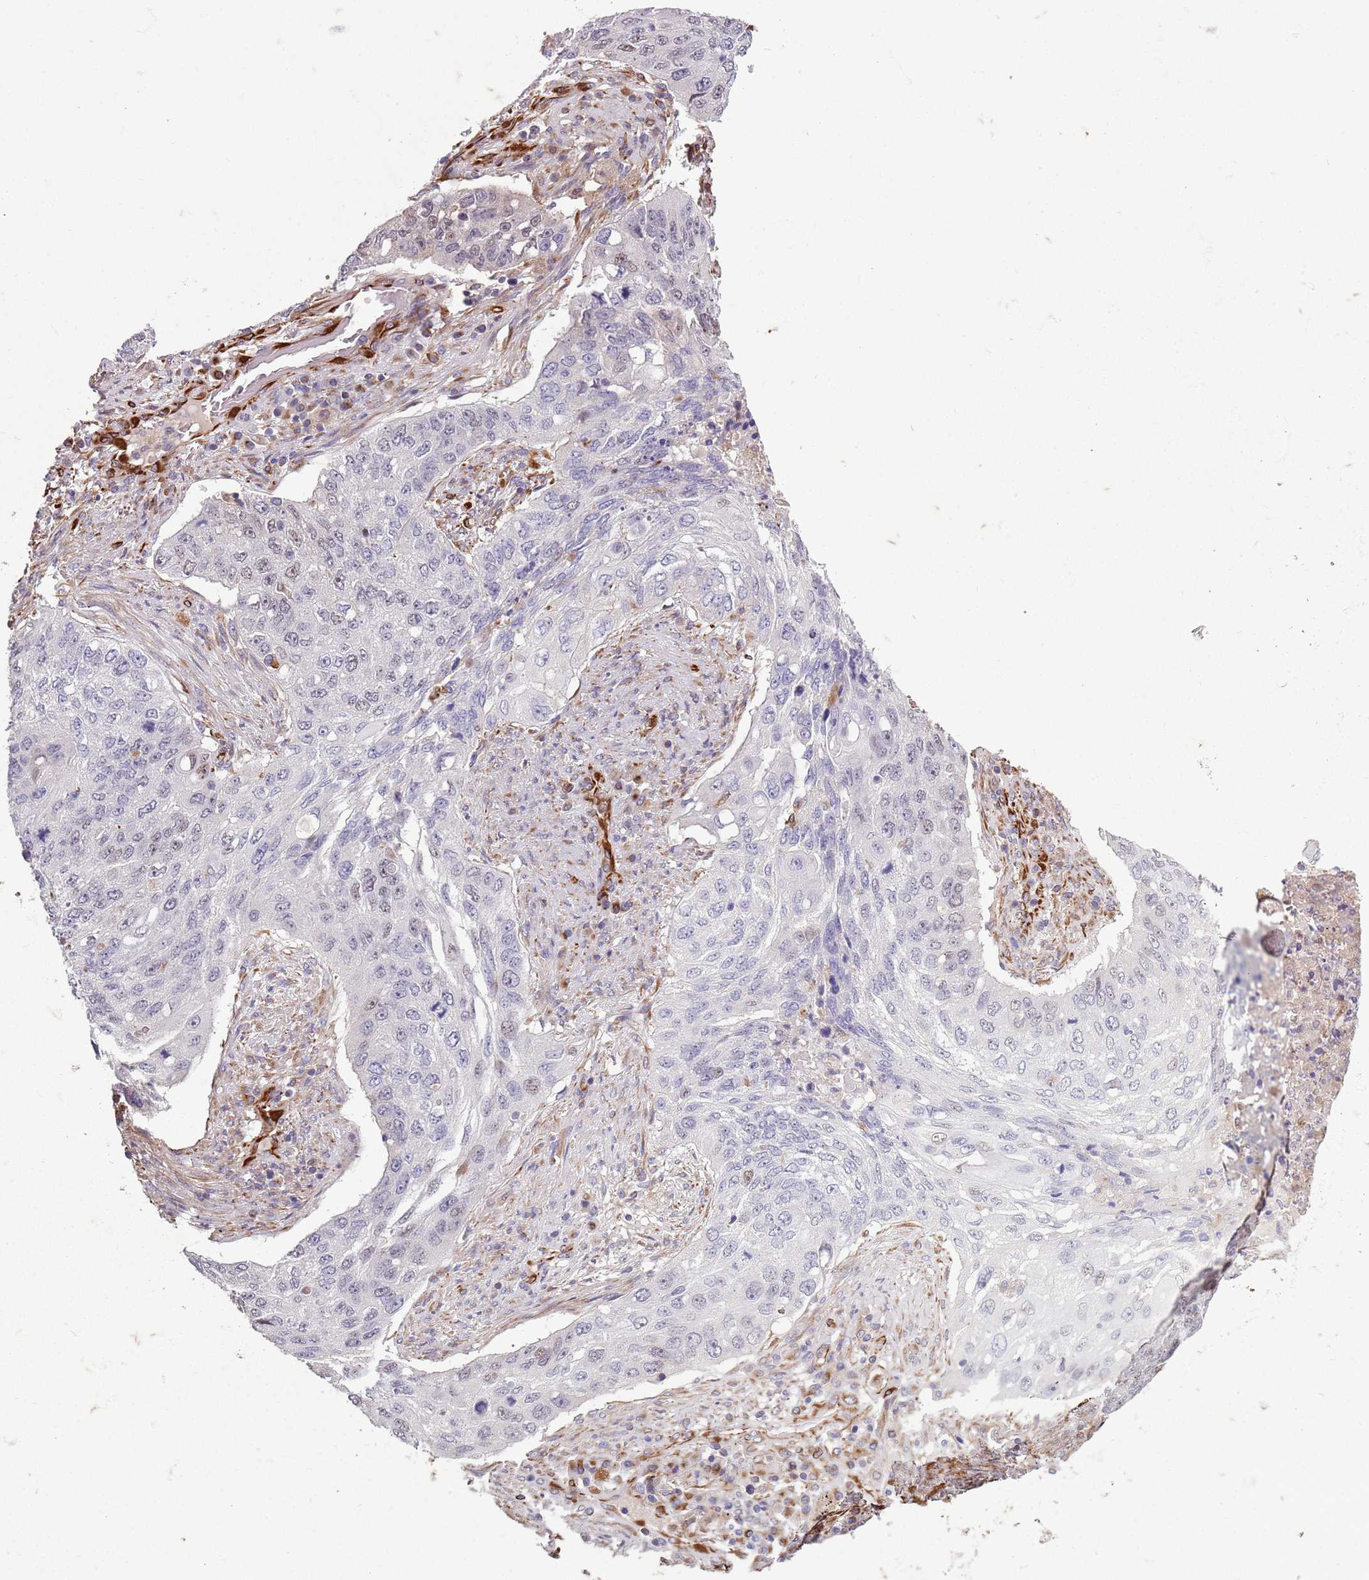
{"staining": {"intensity": "negative", "quantity": "none", "location": "none"}, "tissue": "lung cancer", "cell_type": "Tumor cells", "image_type": "cancer", "snomed": [{"axis": "morphology", "description": "Squamous cell carcinoma, NOS"}, {"axis": "topography", "description": "Lung"}], "caption": "Lung squamous cell carcinoma was stained to show a protein in brown. There is no significant staining in tumor cells. (IHC, brightfield microscopy, high magnification).", "gene": "TAS2R38", "patient": {"sex": "female", "age": 63}}